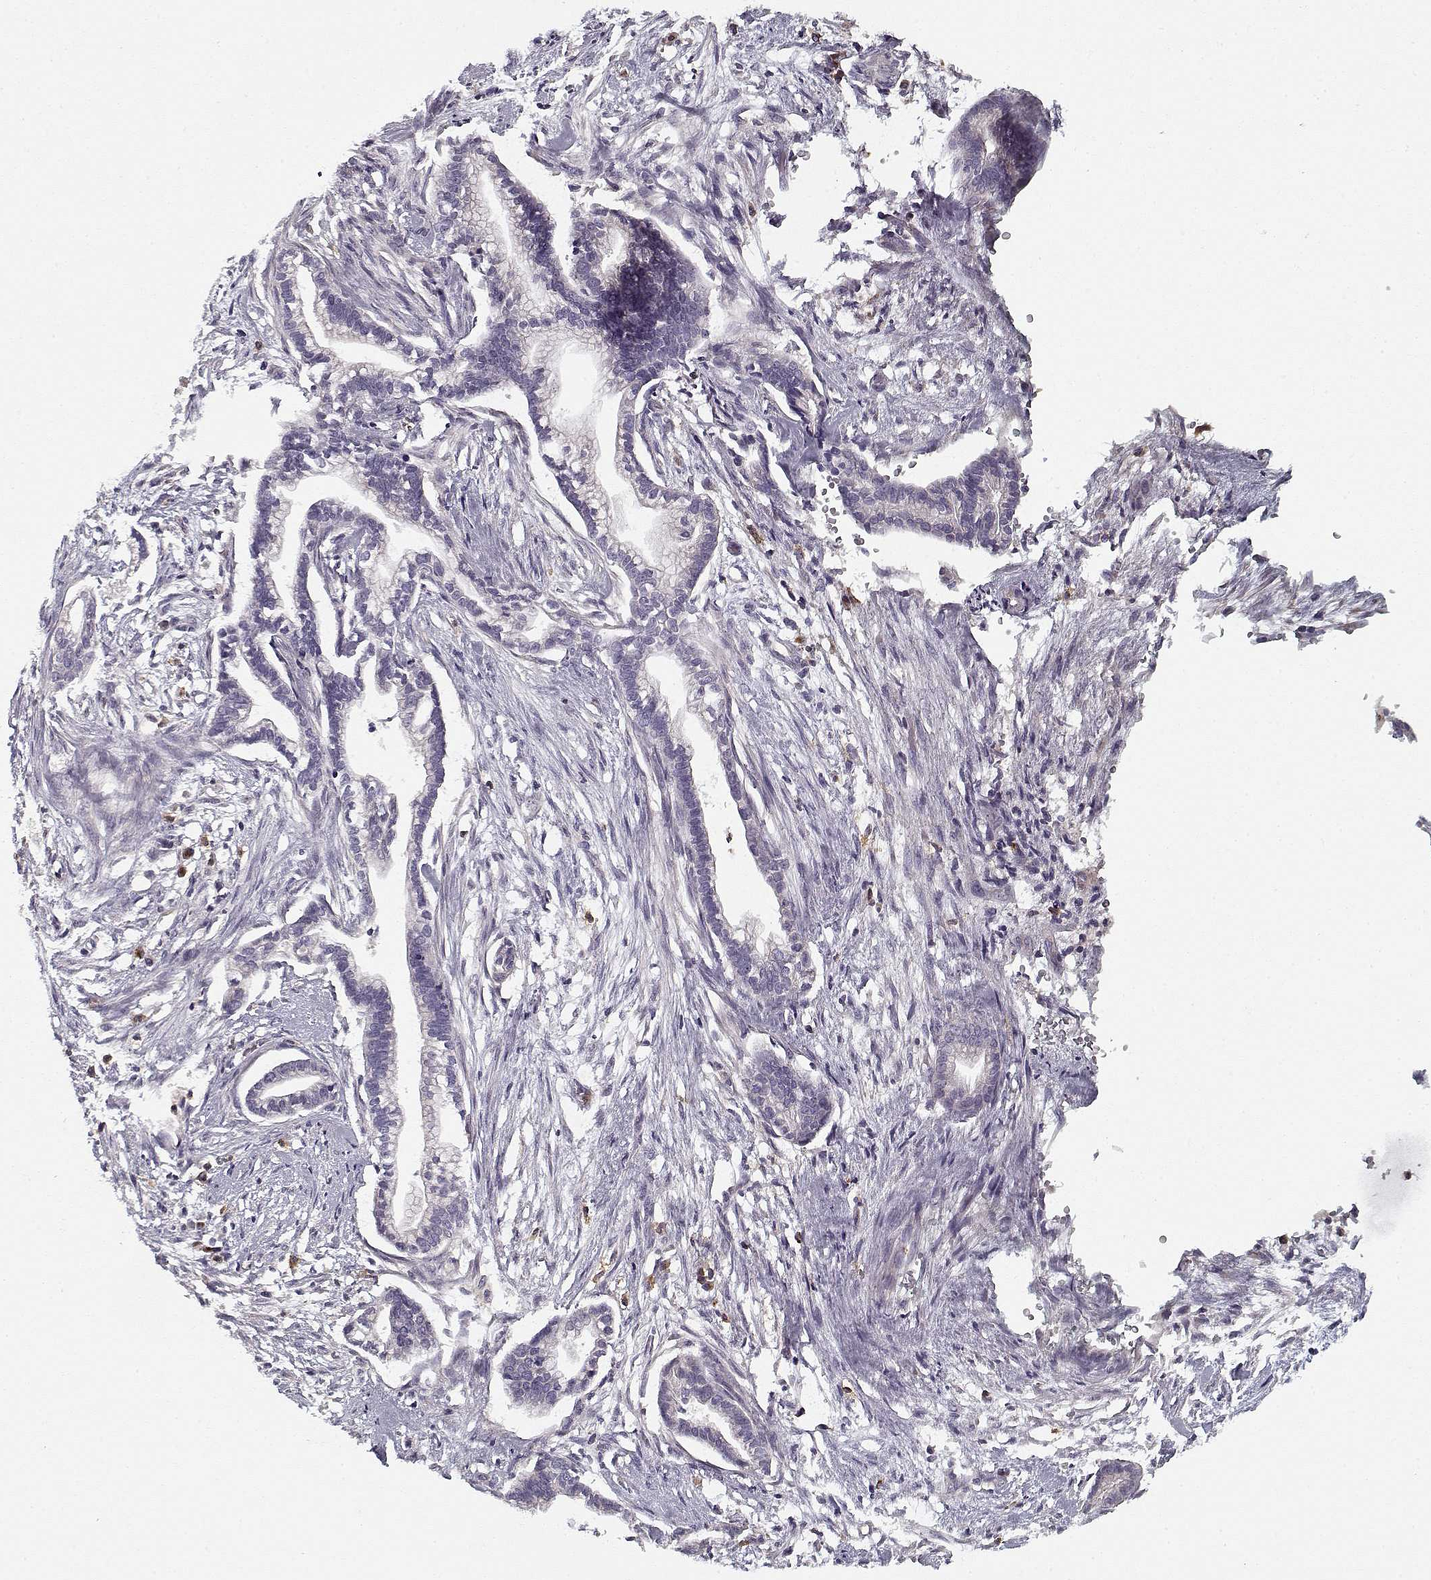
{"staining": {"intensity": "negative", "quantity": "none", "location": "none"}, "tissue": "cervical cancer", "cell_type": "Tumor cells", "image_type": "cancer", "snomed": [{"axis": "morphology", "description": "Adenocarcinoma, NOS"}, {"axis": "topography", "description": "Cervix"}], "caption": "Immunohistochemistry of human cervical cancer (adenocarcinoma) shows no positivity in tumor cells. (DAB (3,3'-diaminobenzidine) immunohistochemistry, high magnification).", "gene": "UNC13D", "patient": {"sex": "female", "age": 62}}